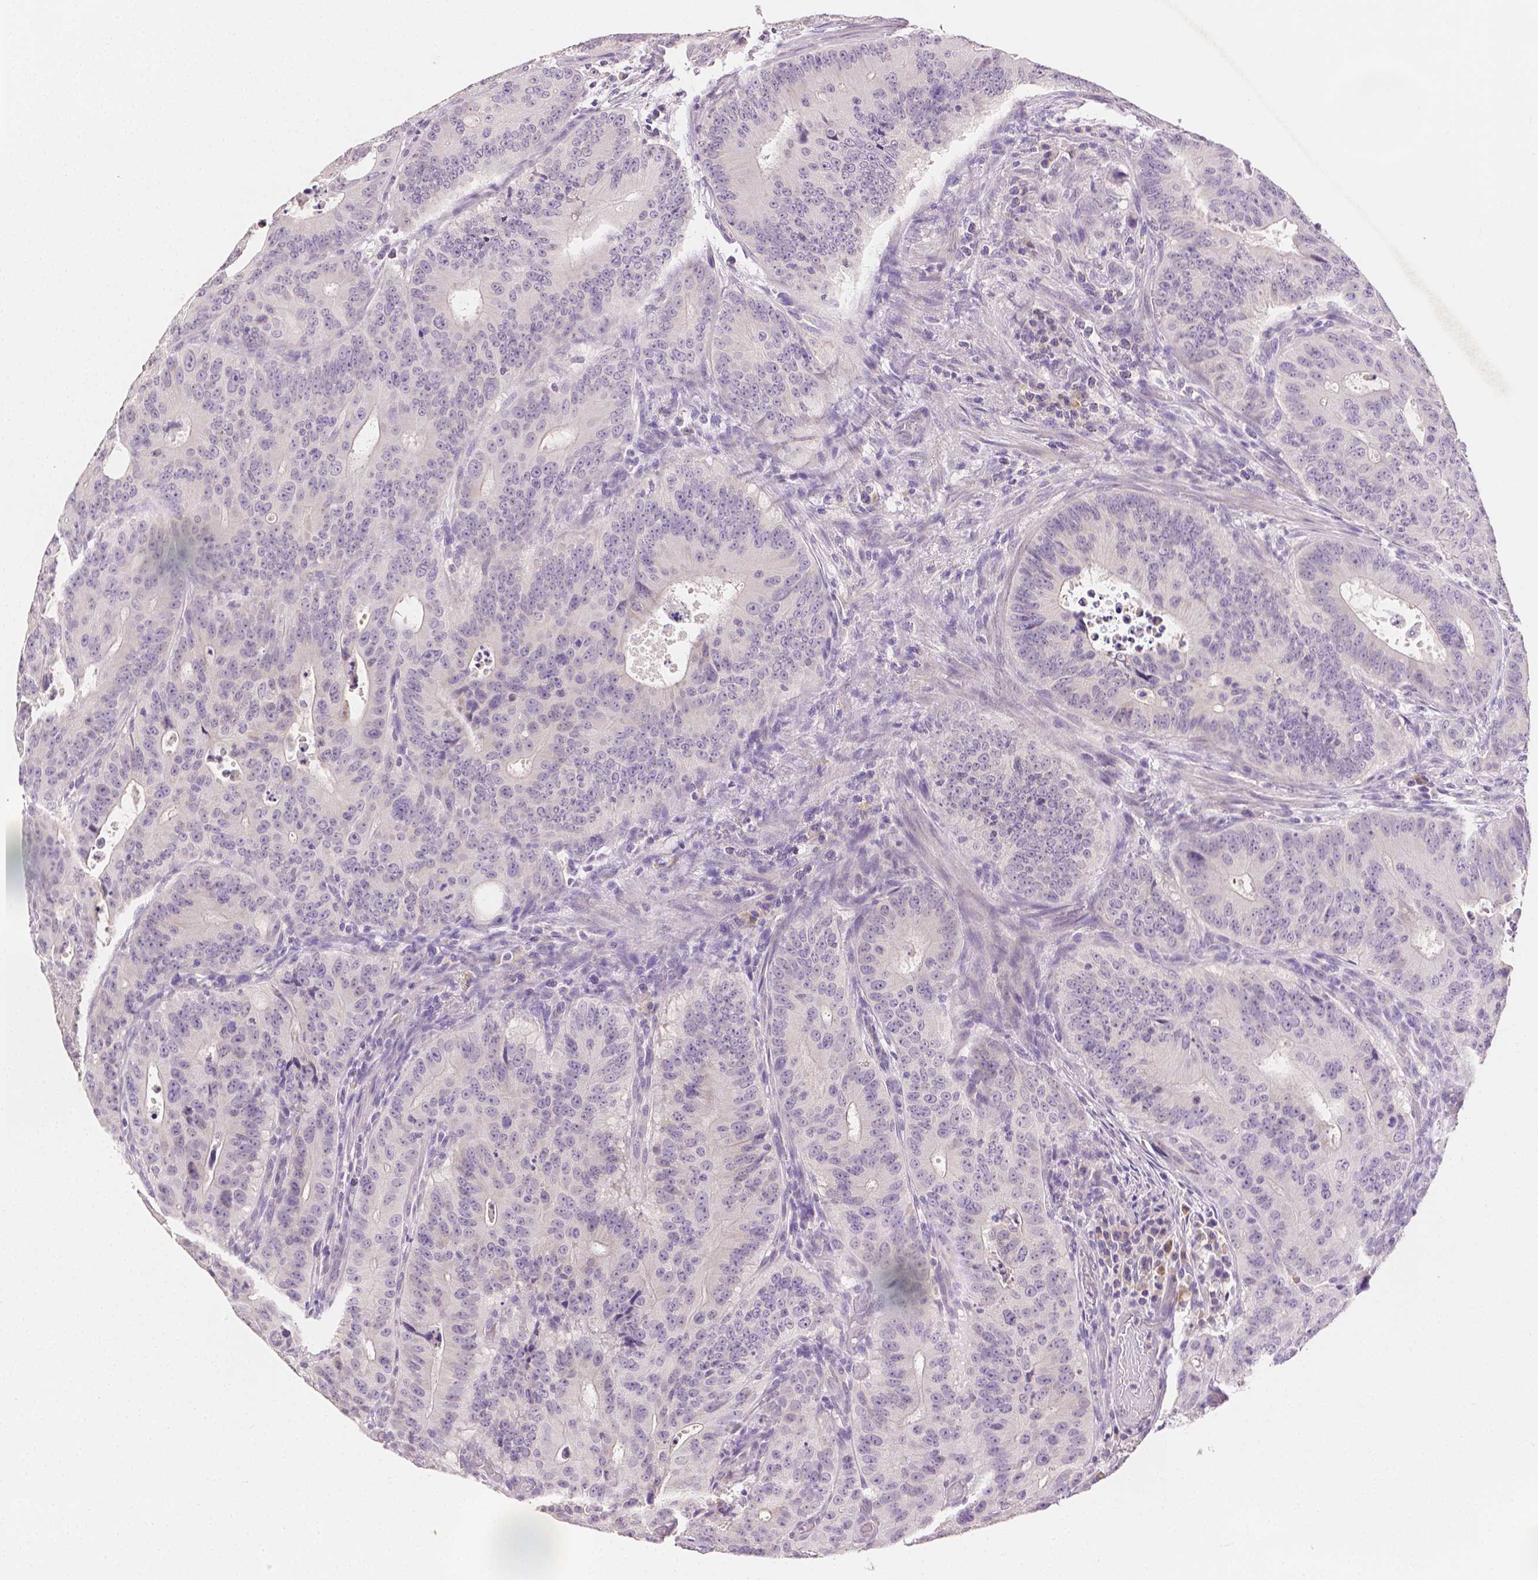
{"staining": {"intensity": "negative", "quantity": "none", "location": "none"}, "tissue": "colorectal cancer", "cell_type": "Tumor cells", "image_type": "cancer", "snomed": [{"axis": "morphology", "description": "Adenocarcinoma, NOS"}, {"axis": "topography", "description": "Colon"}], "caption": "The micrograph demonstrates no staining of tumor cells in adenocarcinoma (colorectal).", "gene": "TGM1", "patient": {"sex": "male", "age": 62}}